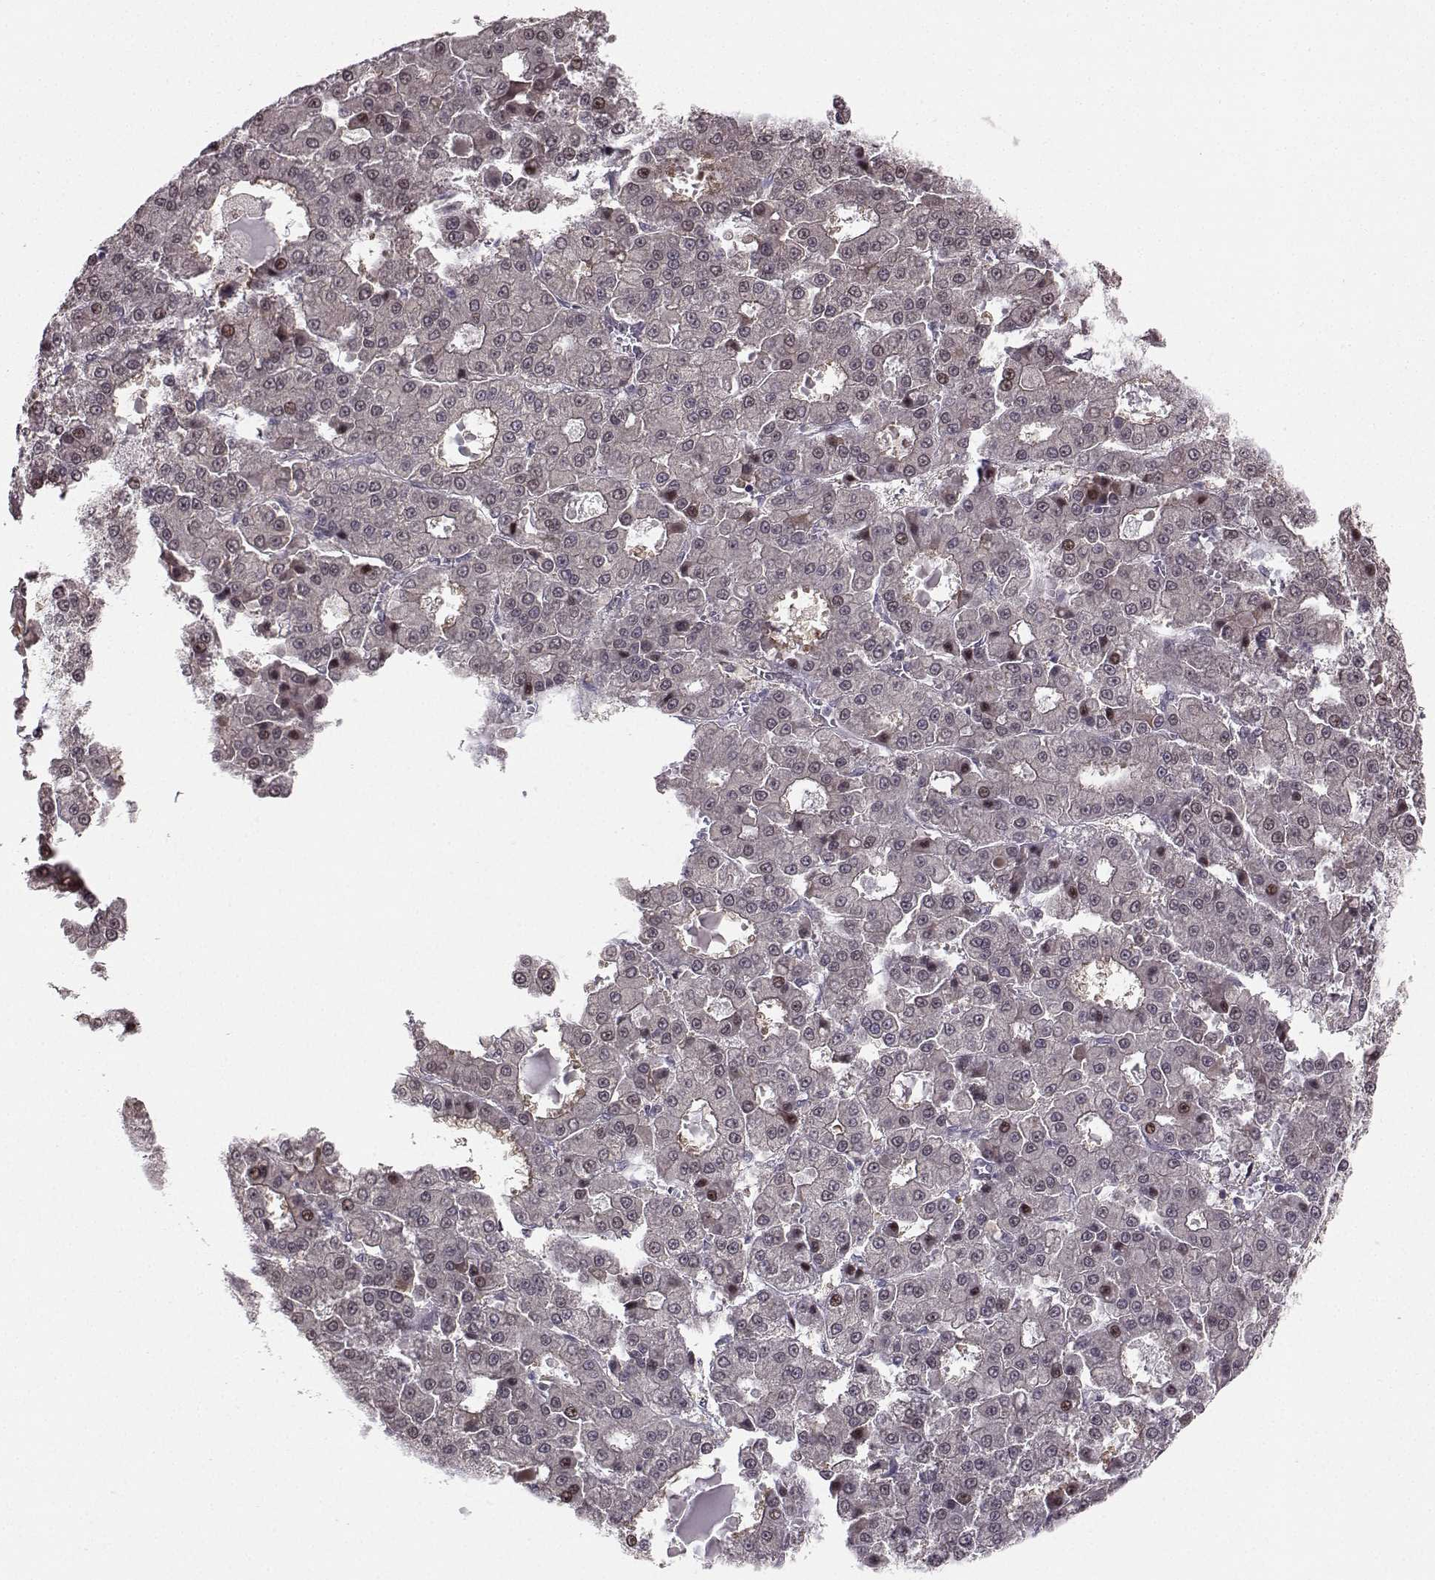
{"staining": {"intensity": "weak", "quantity": "<25%", "location": "nuclear"}, "tissue": "liver cancer", "cell_type": "Tumor cells", "image_type": "cancer", "snomed": [{"axis": "morphology", "description": "Carcinoma, Hepatocellular, NOS"}, {"axis": "topography", "description": "Liver"}], "caption": "The IHC image has no significant positivity in tumor cells of liver cancer tissue.", "gene": "PKP2", "patient": {"sex": "male", "age": 70}}